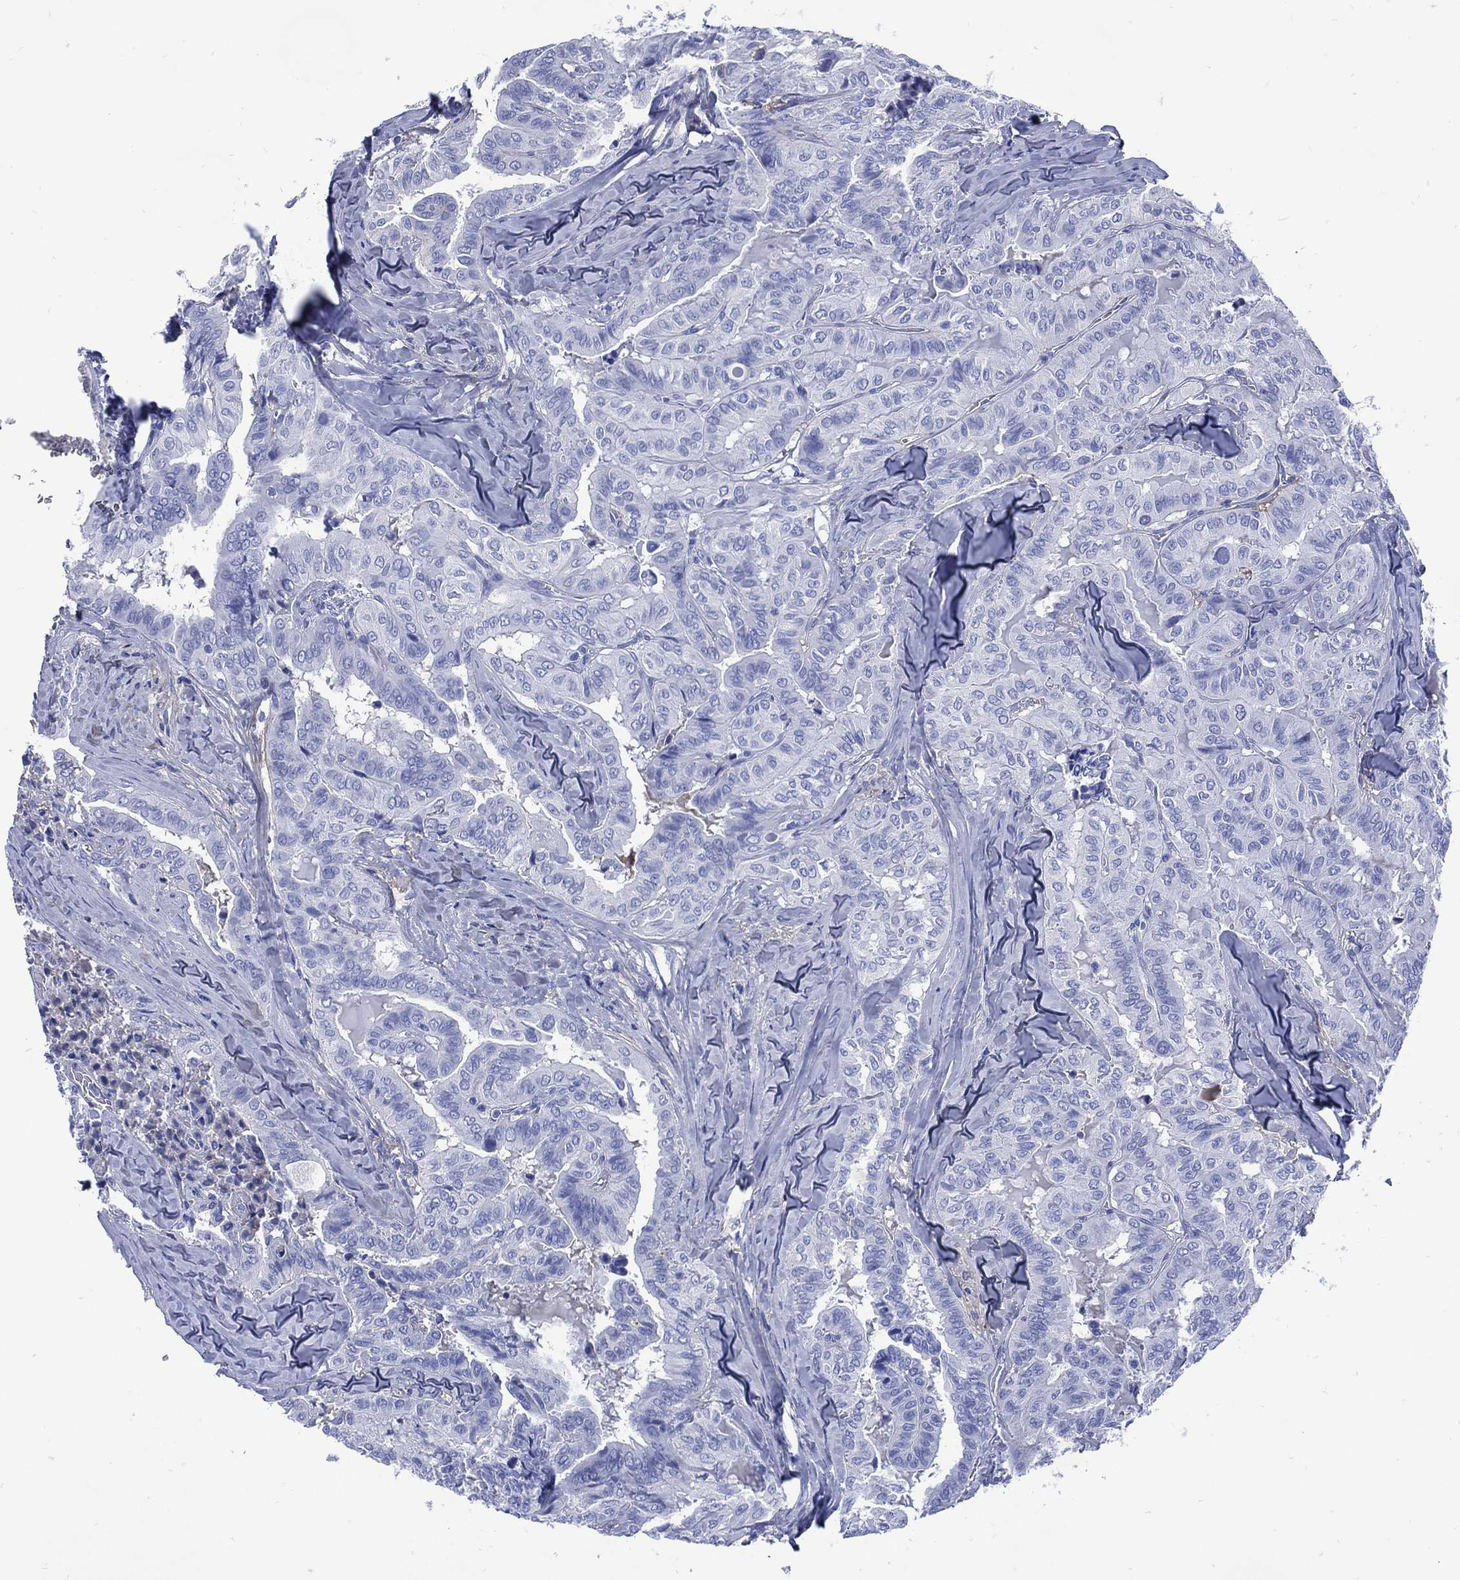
{"staining": {"intensity": "negative", "quantity": "none", "location": "none"}, "tissue": "thyroid cancer", "cell_type": "Tumor cells", "image_type": "cancer", "snomed": [{"axis": "morphology", "description": "Papillary adenocarcinoma, NOS"}, {"axis": "topography", "description": "Thyroid gland"}], "caption": "Thyroid cancer (papillary adenocarcinoma) stained for a protein using immunohistochemistry shows no staining tumor cells.", "gene": "SHCBP1L", "patient": {"sex": "female", "age": 68}}